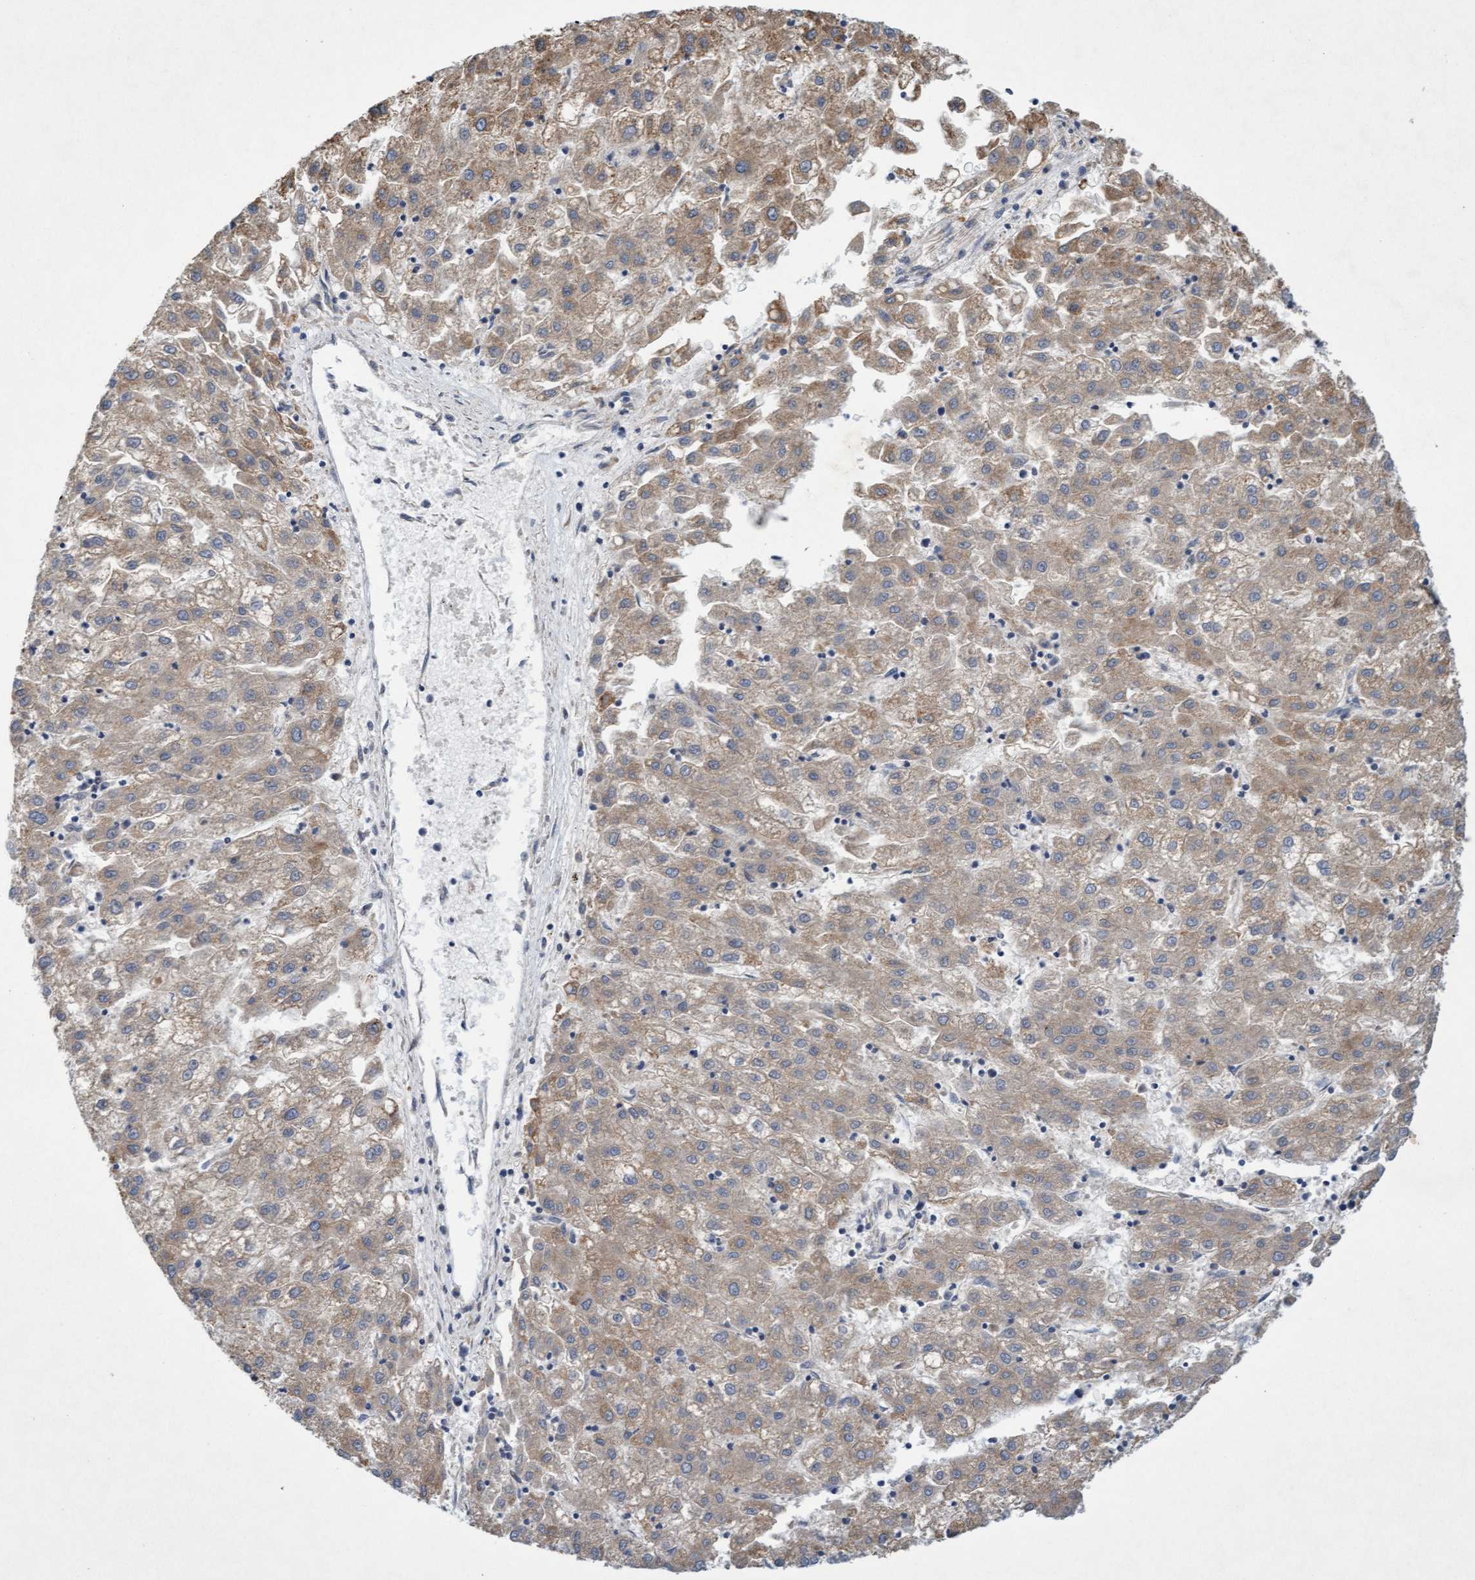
{"staining": {"intensity": "weak", "quantity": ">75%", "location": "cytoplasmic/membranous"}, "tissue": "liver cancer", "cell_type": "Tumor cells", "image_type": "cancer", "snomed": [{"axis": "morphology", "description": "Carcinoma, Hepatocellular, NOS"}, {"axis": "topography", "description": "Liver"}], "caption": "There is low levels of weak cytoplasmic/membranous positivity in tumor cells of liver hepatocellular carcinoma, as demonstrated by immunohistochemical staining (brown color).", "gene": "DDHD2", "patient": {"sex": "male", "age": 72}}